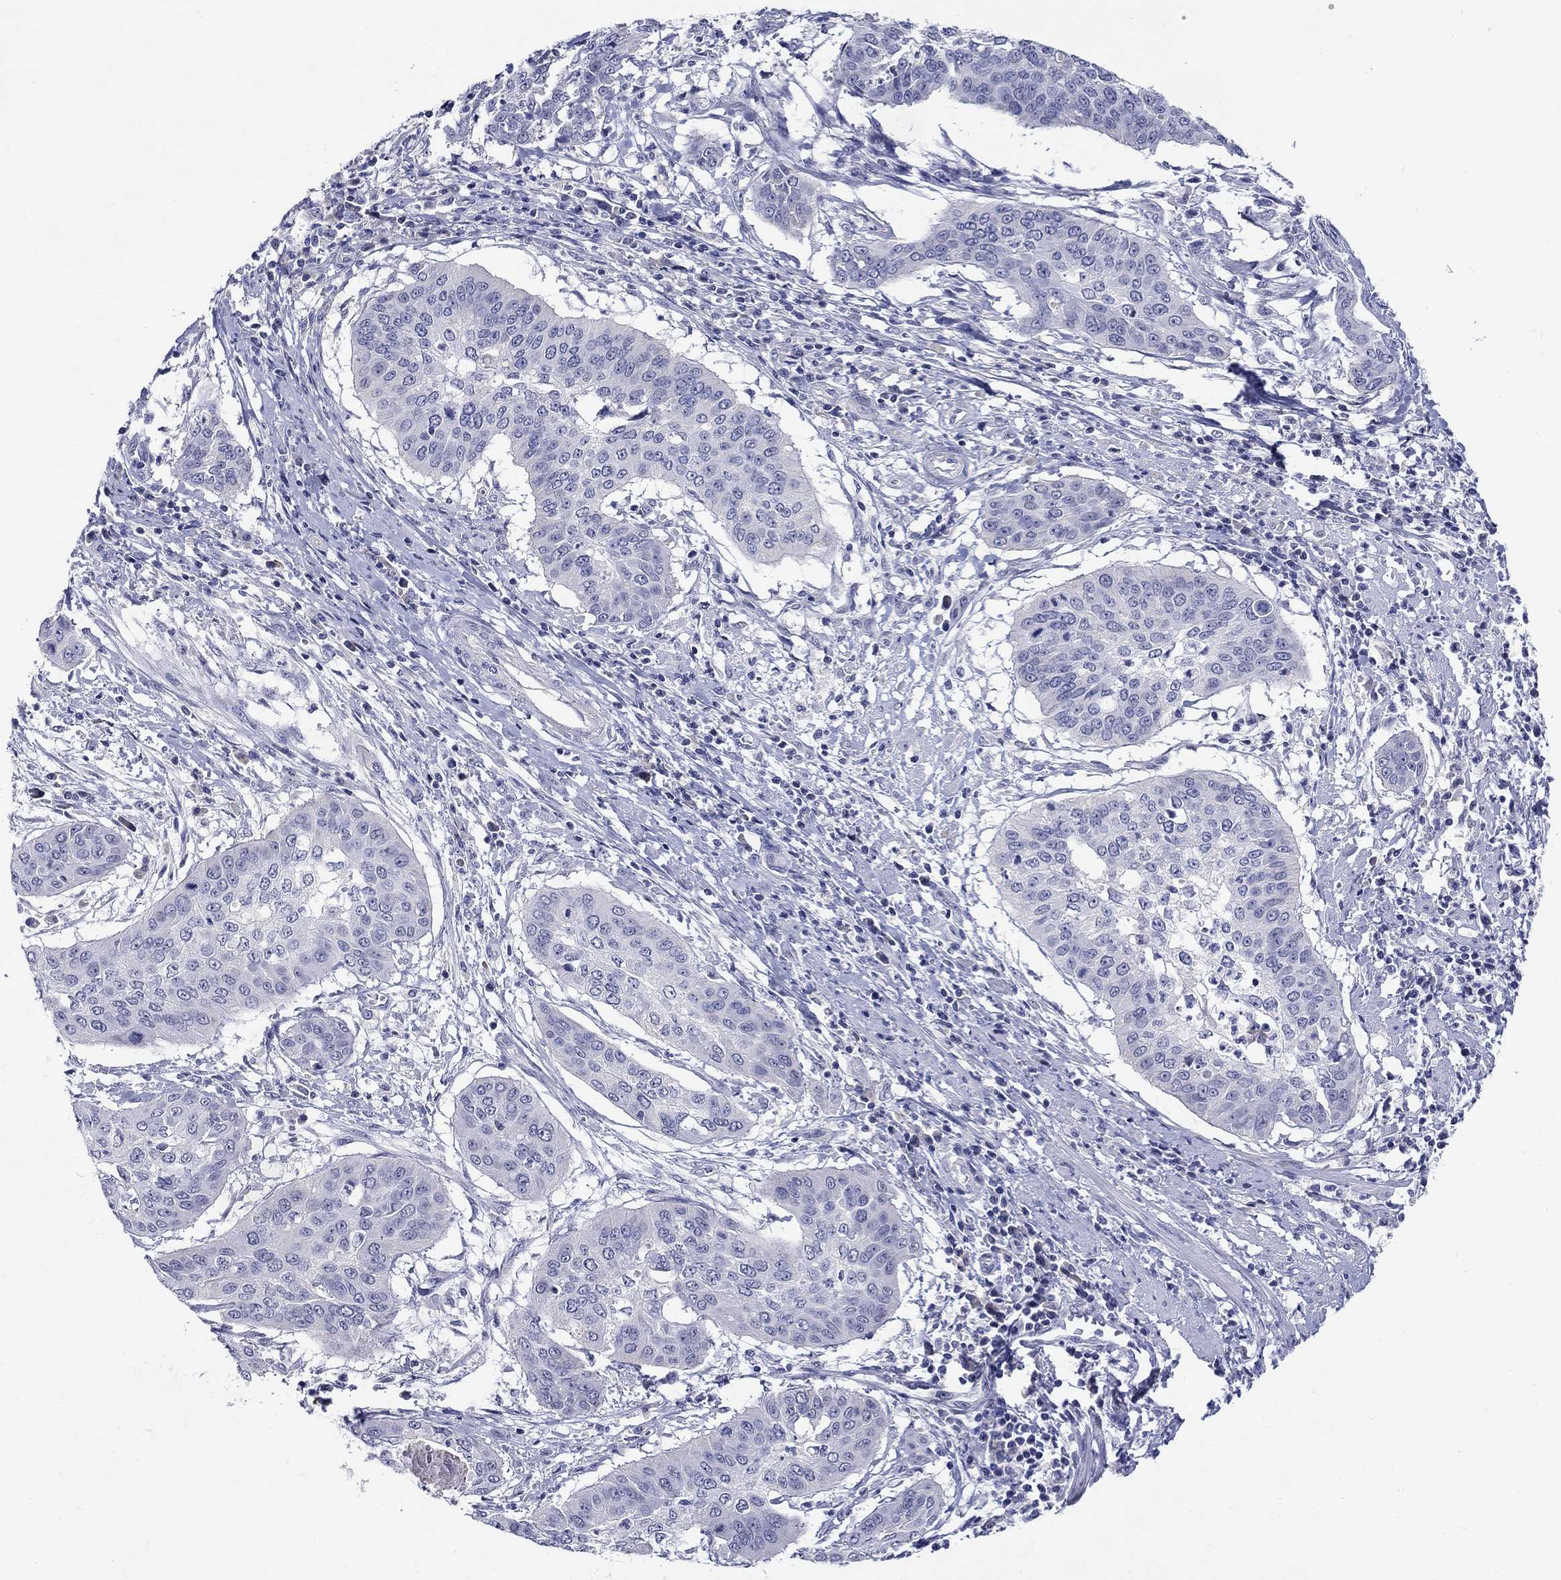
{"staining": {"intensity": "negative", "quantity": "none", "location": "none"}, "tissue": "cervical cancer", "cell_type": "Tumor cells", "image_type": "cancer", "snomed": [{"axis": "morphology", "description": "Squamous cell carcinoma, NOS"}, {"axis": "topography", "description": "Cervix"}], "caption": "DAB (3,3'-diaminobenzidine) immunohistochemical staining of cervical cancer demonstrates no significant staining in tumor cells.", "gene": "SLC30A3", "patient": {"sex": "female", "age": 39}}